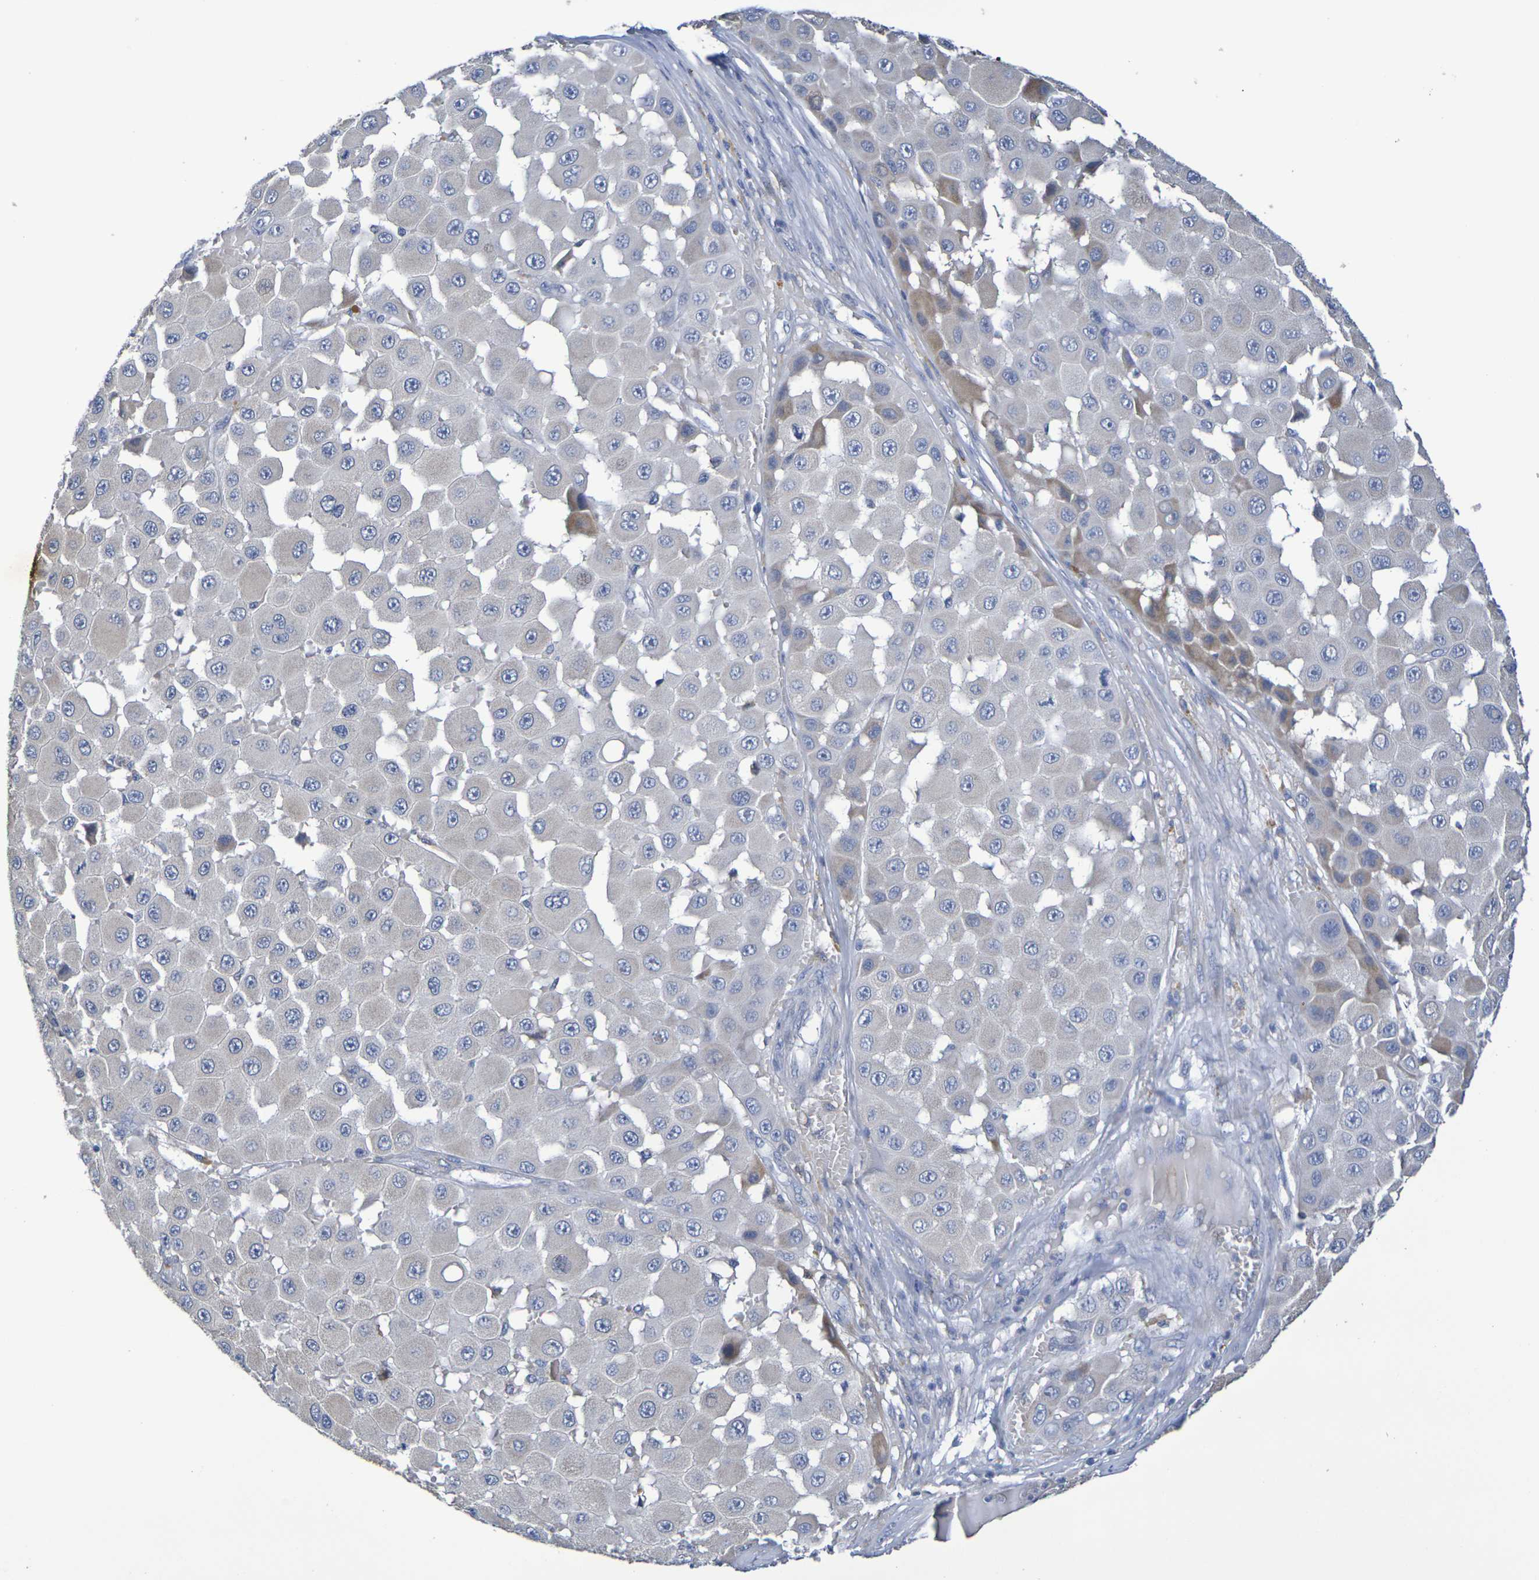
{"staining": {"intensity": "weak", "quantity": "<25%", "location": "cytoplasmic/membranous"}, "tissue": "melanoma", "cell_type": "Tumor cells", "image_type": "cancer", "snomed": [{"axis": "morphology", "description": "Malignant melanoma, NOS"}, {"axis": "topography", "description": "Skin"}], "caption": "The photomicrograph exhibits no staining of tumor cells in malignant melanoma. (Immunohistochemistry, brightfield microscopy, high magnification).", "gene": "SDC4", "patient": {"sex": "female", "age": 81}}